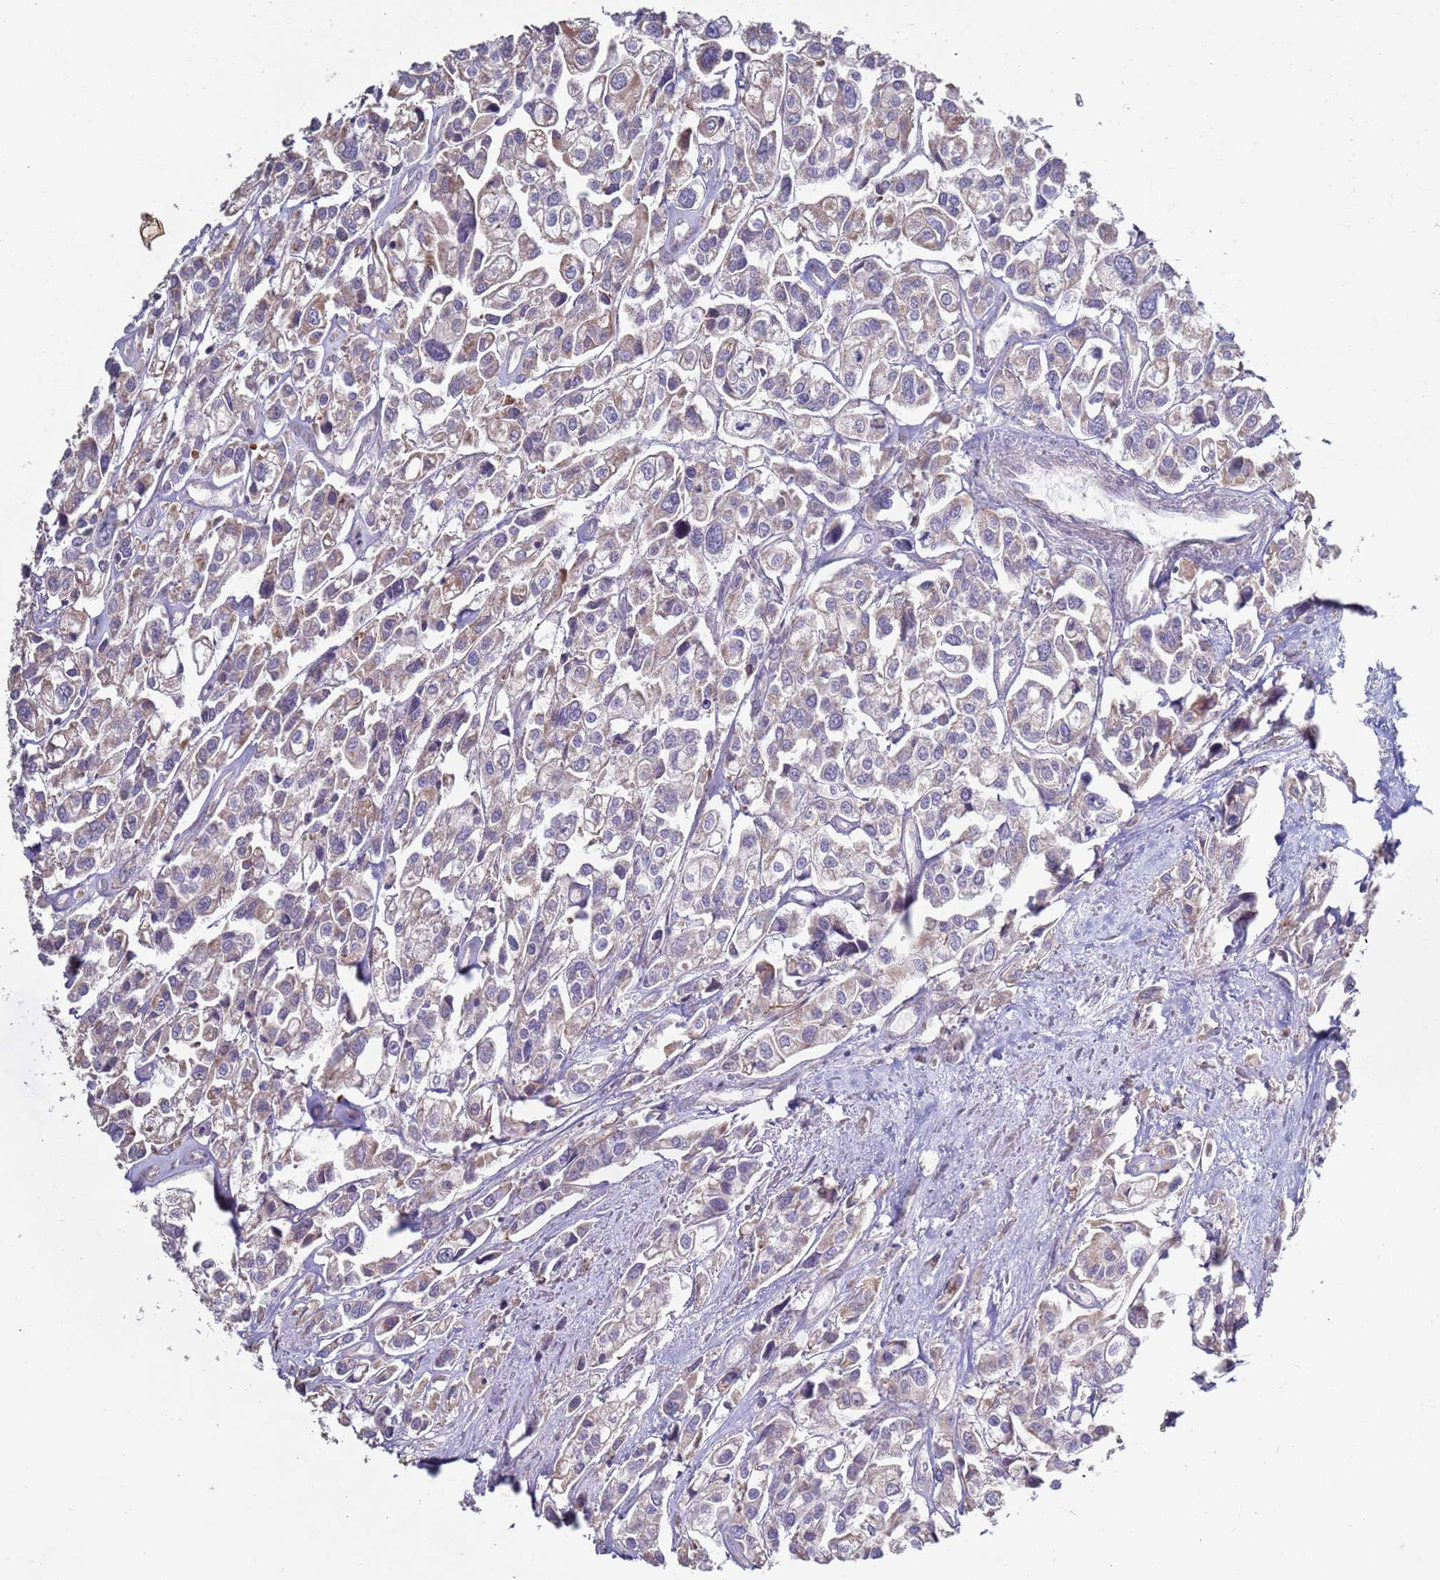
{"staining": {"intensity": "weak", "quantity": "25%-75%", "location": "cytoplasmic/membranous"}, "tissue": "urothelial cancer", "cell_type": "Tumor cells", "image_type": "cancer", "snomed": [{"axis": "morphology", "description": "Urothelial carcinoma, High grade"}, {"axis": "topography", "description": "Urinary bladder"}], "caption": "IHC histopathology image of human urothelial carcinoma (high-grade) stained for a protein (brown), which reveals low levels of weak cytoplasmic/membranous expression in about 25%-75% of tumor cells.", "gene": "DIP2B", "patient": {"sex": "male", "age": 67}}